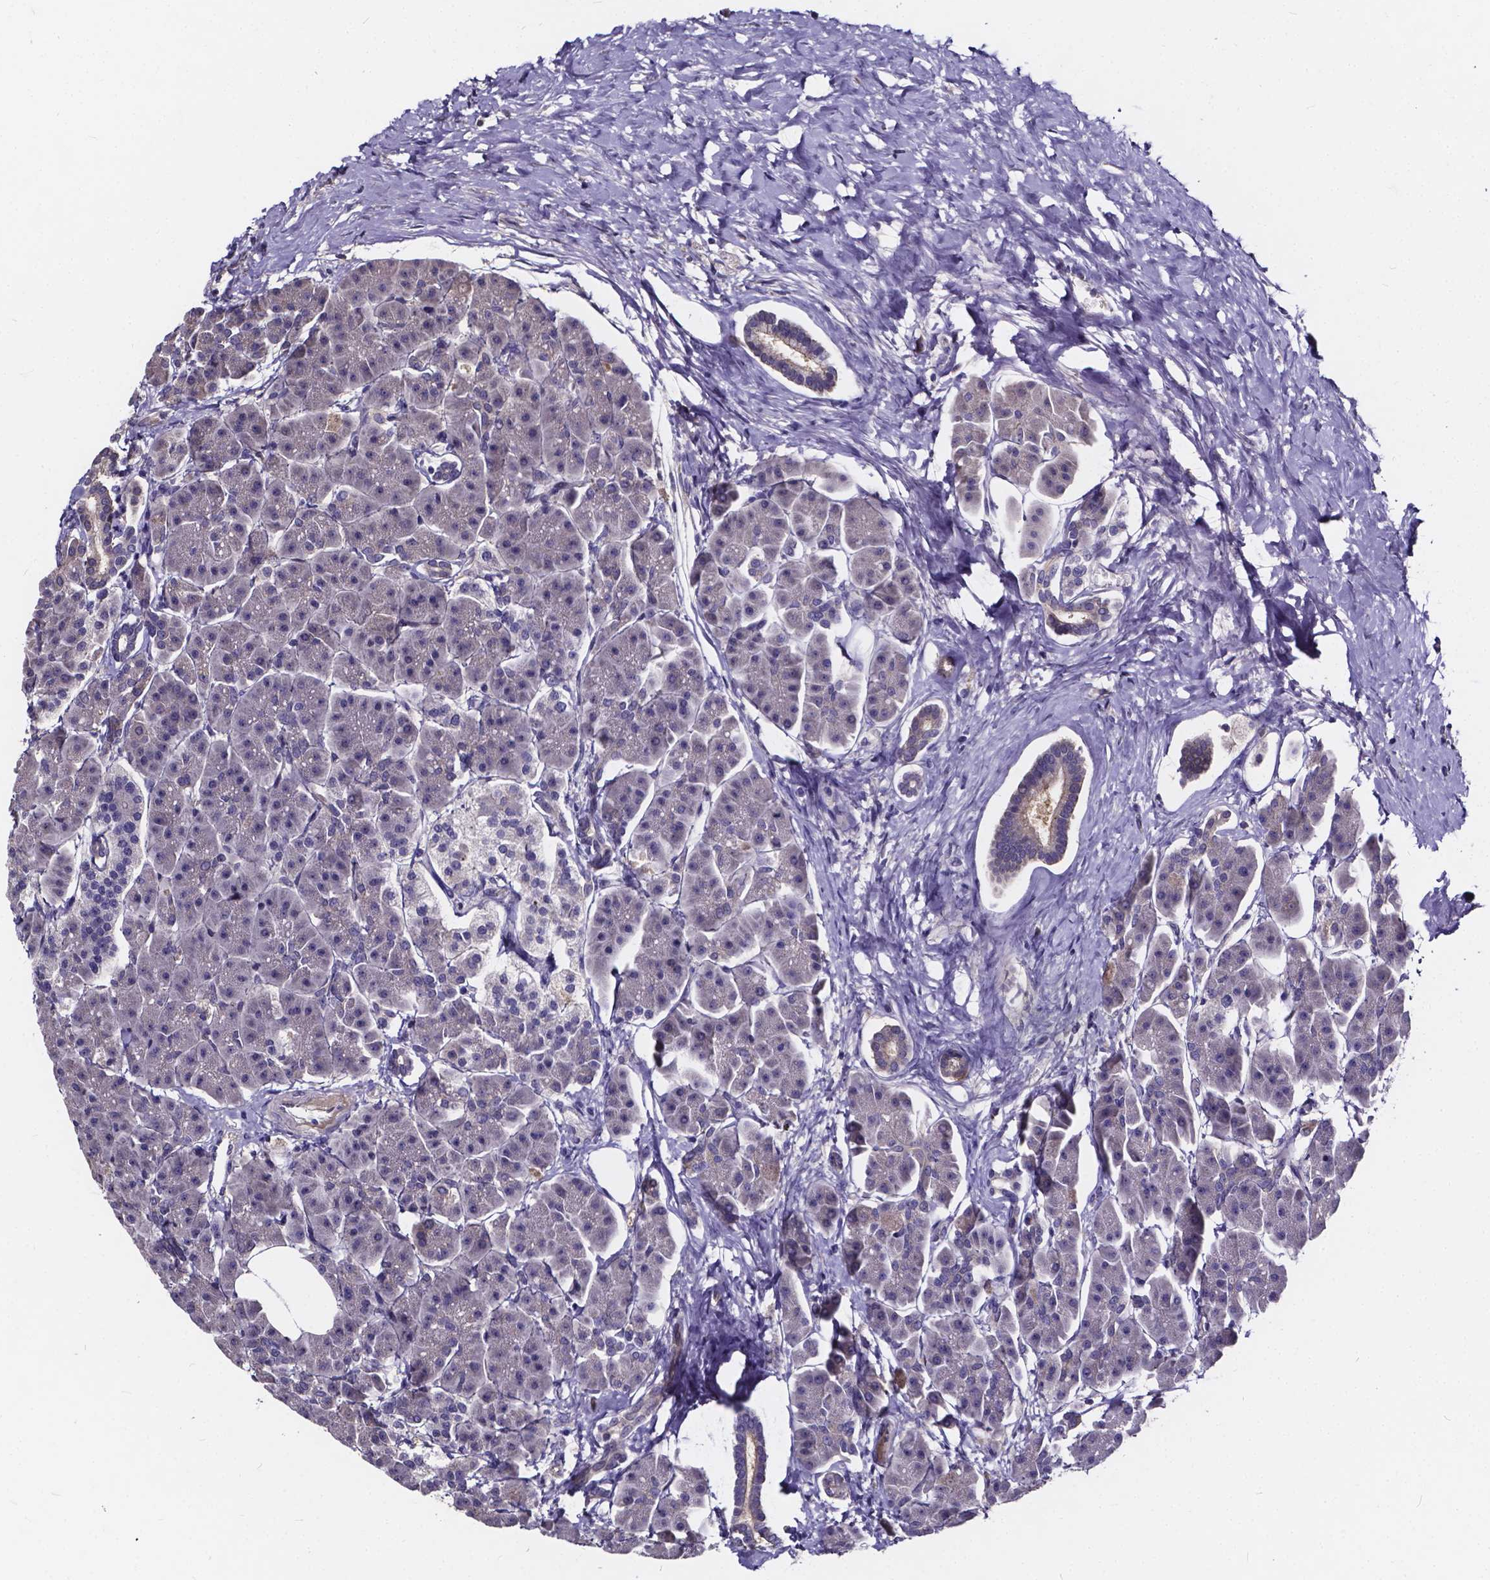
{"staining": {"intensity": "strong", "quantity": "<25%", "location": "cytoplasmic/membranous"}, "tissue": "pancreas", "cell_type": "Exocrine glandular cells", "image_type": "normal", "snomed": [{"axis": "morphology", "description": "Normal tissue, NOS"}, {"axis": "topography", "description": "Adipose tissue"}, {"axis": "topography", "description": "Pancreas"}, {"axis": "topography", "description": "Peripheral nerve tissue"}], "caption": "Immunohistochemical staining of benign pancreas exhibits <25% levels of strong cytoplasmic/membranous protein expression in approximately <25% of exocrine glandular cells.", "gene": "SOWAHA", "patient": {"sex": "female", "age": 58}}